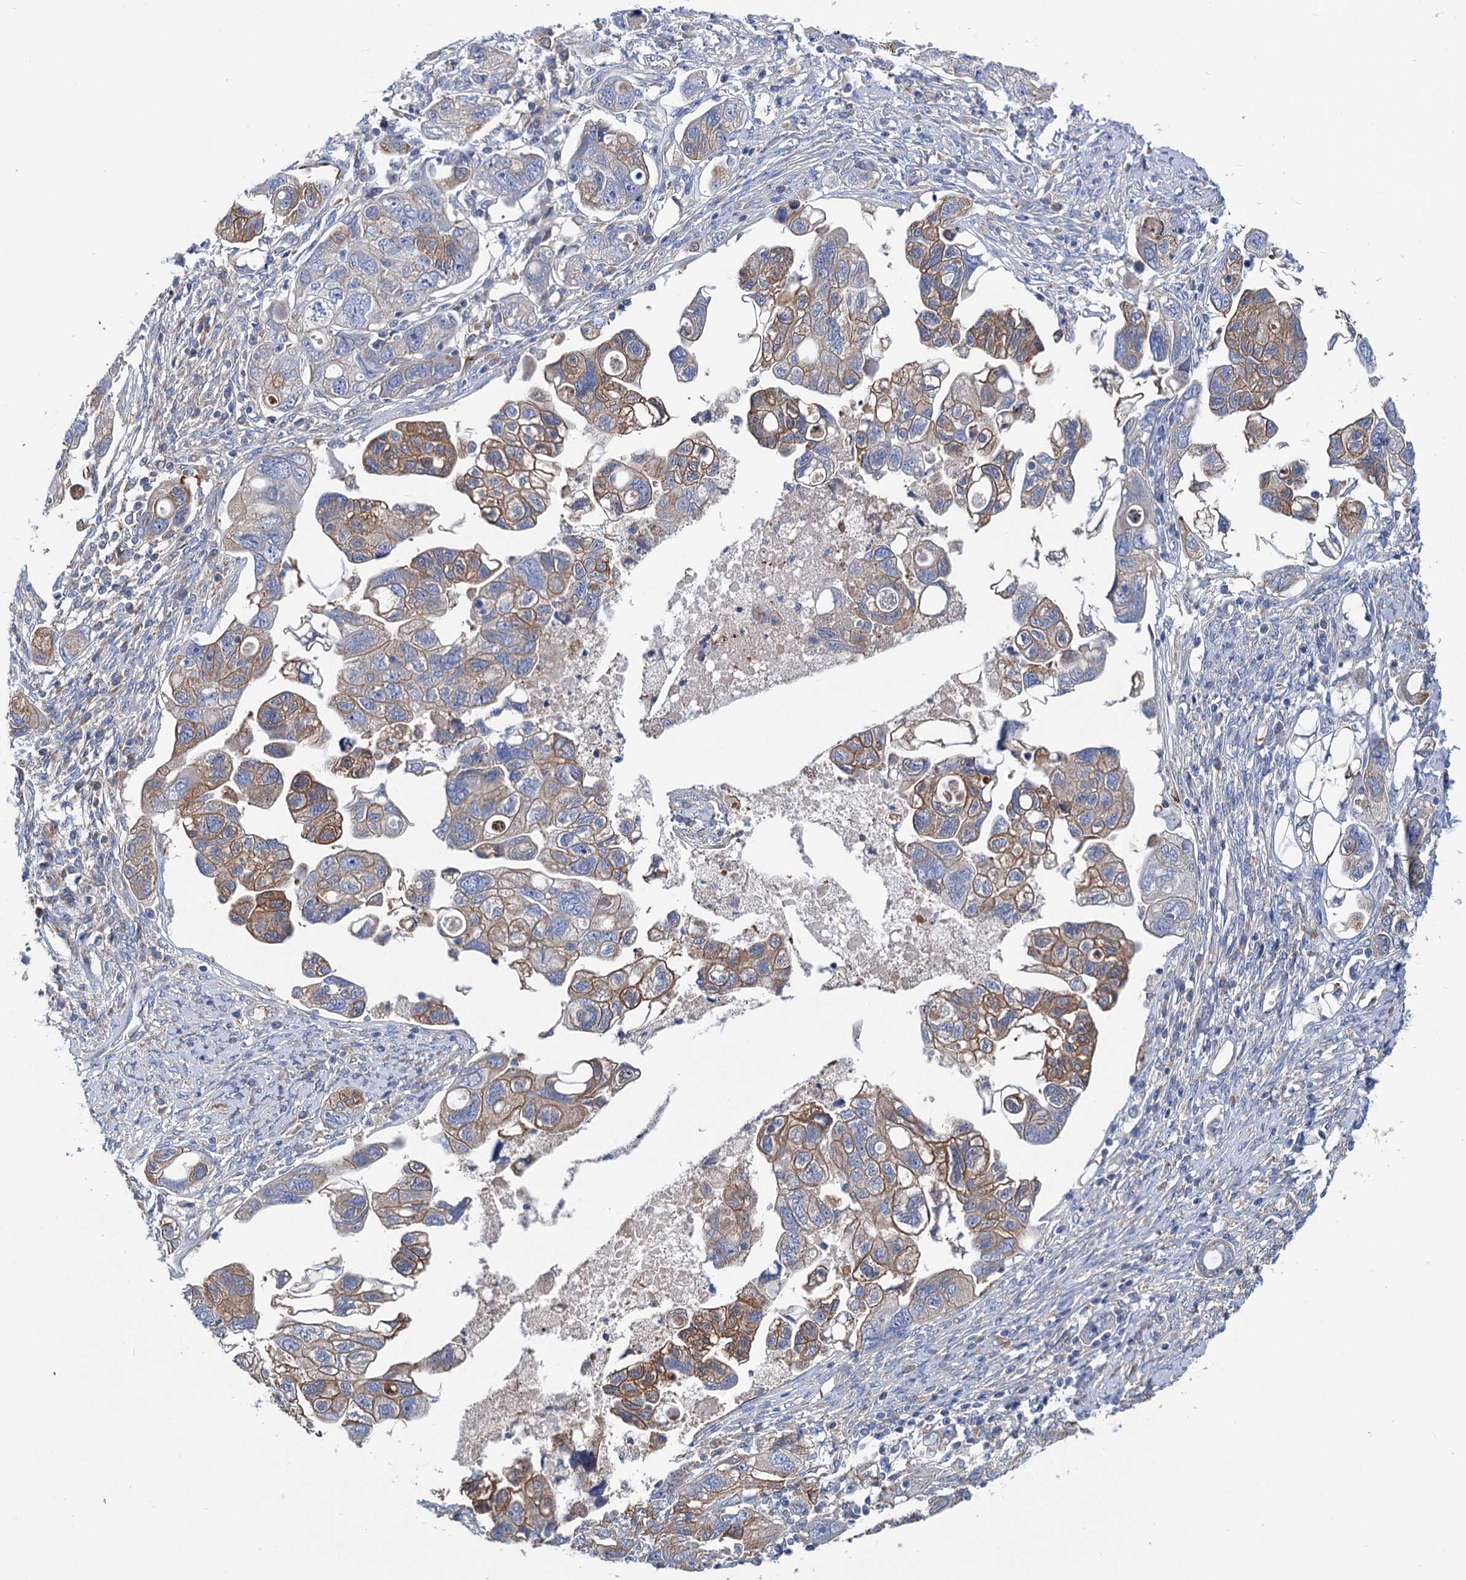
{"staining": {"intensity": "moderate", "quantity": "25%-75%", "location": "cytoplasmic/membranous"}, "tissue": "ovarian cancer", "cell_type": "Tumor cells", "image_type": "cancer", "snomed": [{"axis": "morphology", "description": "Carcinoma, NOS"}, {"axis": "morphology", "description": "Cystadenocarcinoma, serous, NOS"}, {"axis": "topography", "description": "Ovary"}], "caption": "A histopathology image of ovarian cancer stained for a protein exhibits moderate cytoplasmic/membranous brown staining in tumor cells.", "gene": "TRIM55", "patient": {"sex": "female", "age": 69}}